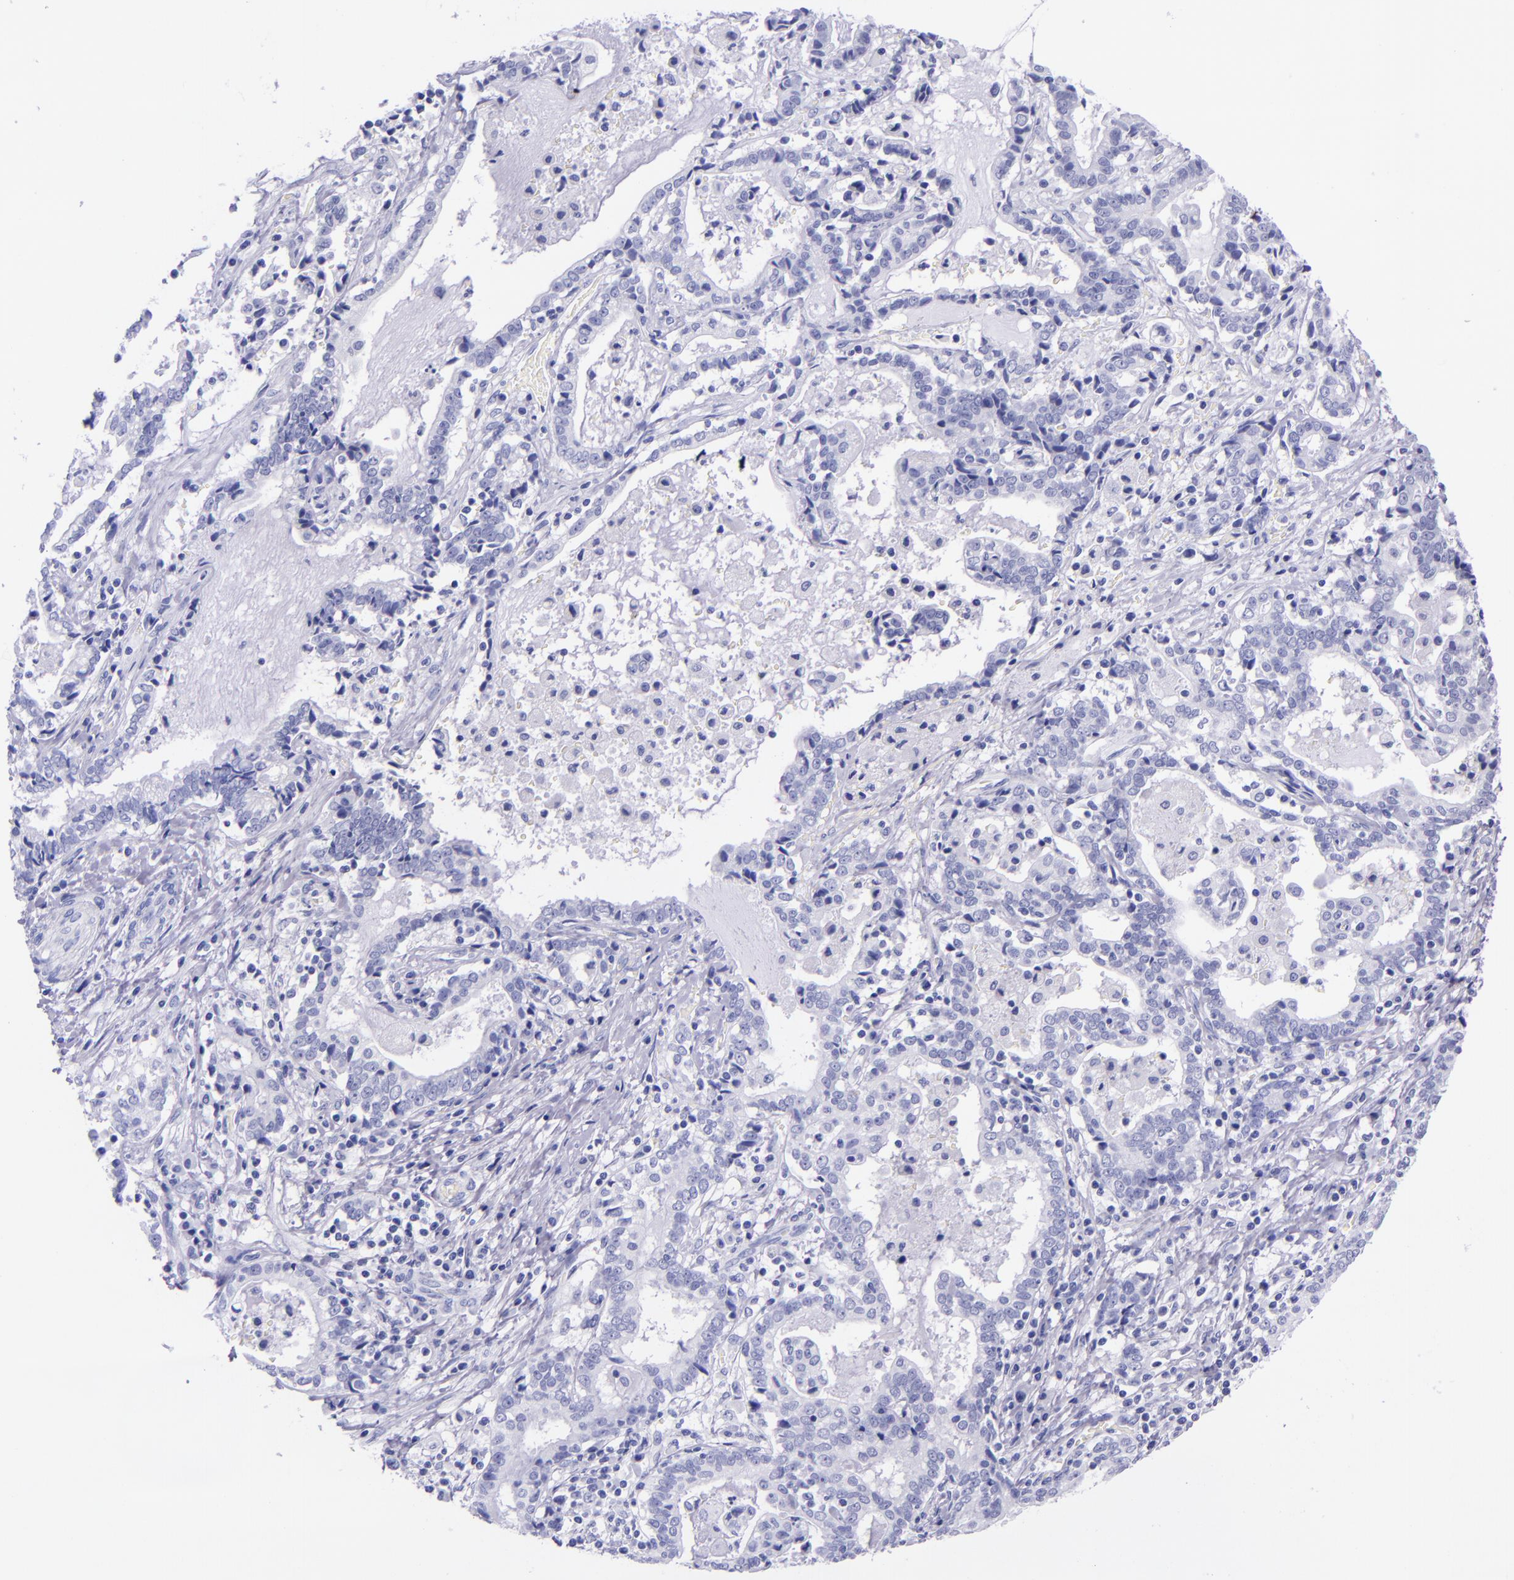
{"staining": {"intensity": "negative", "quantity": "none", "location": "none"}, "tissue": "liver cancer", "cell_type": "Tumor cells", "image_type": "cancer", "snomed": [{"axis": "morphology", "description": "Cholangiocarcinoma"}, {"axis": "topography", "description": "Liver"}], "caption": "High power microscopy photomicrograph of an immunohistochemistry (IHC) micrograph of cholangiocarcinoma (liver), revealing no significant expression in tumor cells. Nuclei are stained in blue.", "gene": "MBP", "patient": {"sex": "male", "age": 57}}